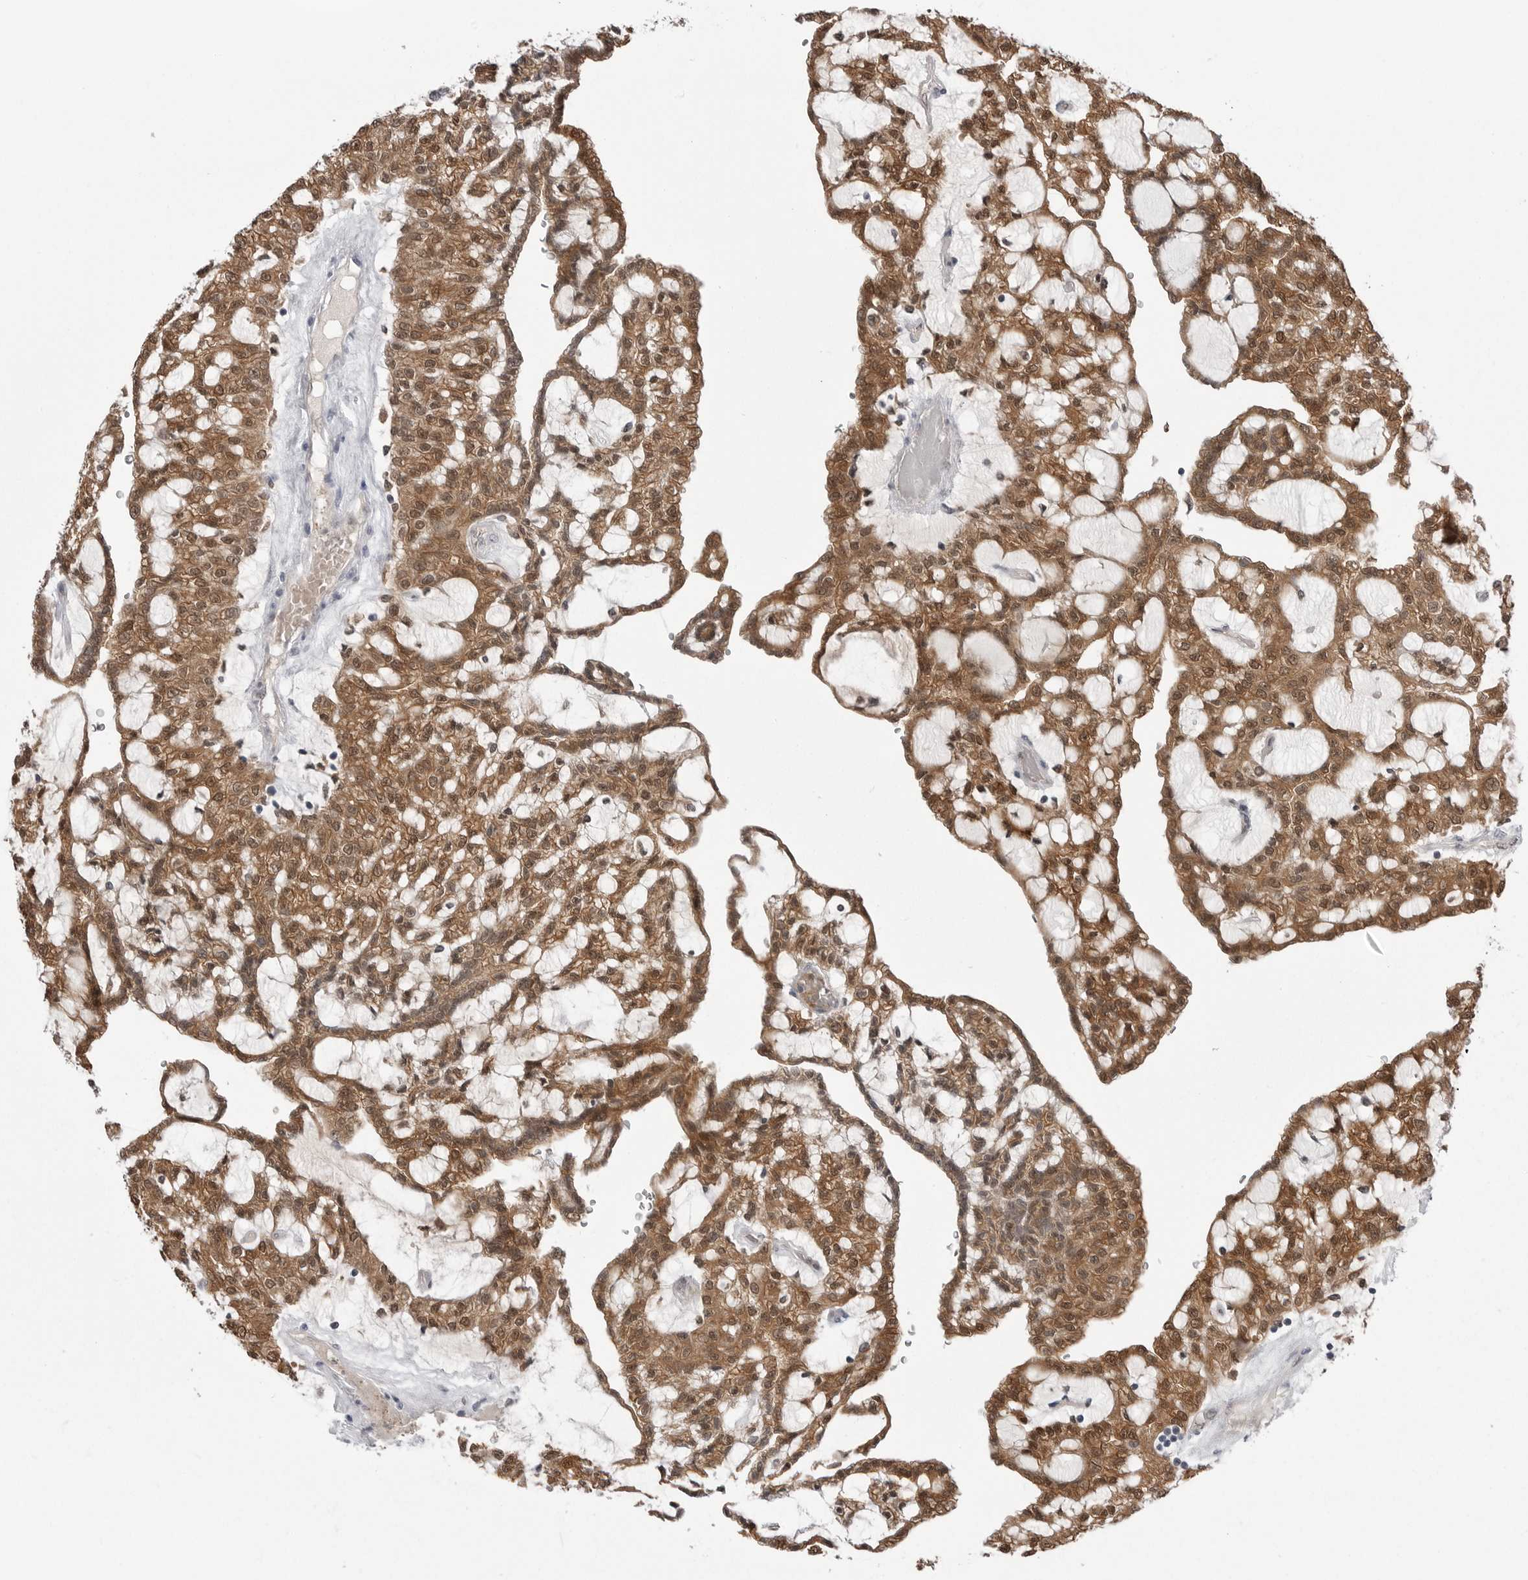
{"staining": {"intensity": "moderate", "quantity": ">75%", "location": "cytoplasmic/membranous,nuclear"}, "tissue": "renal cancer", "cell_type": "Tumor cells", "image_type": "cancer", "snomed": [{"axis": "morphology", "description": "Adenocarcinoma, NOS"}, {"axis": "topography", "description": "Kidney"}], "caption": "Brown immunohistochemical staining in renal cancer (adenocarcinoma) shows moderate cytoplasmic/membranous and nuclear expression in approximately >75% of tumor cells.", "gene": "PNPO", "patient": {"sex": "male", "age": 63}}